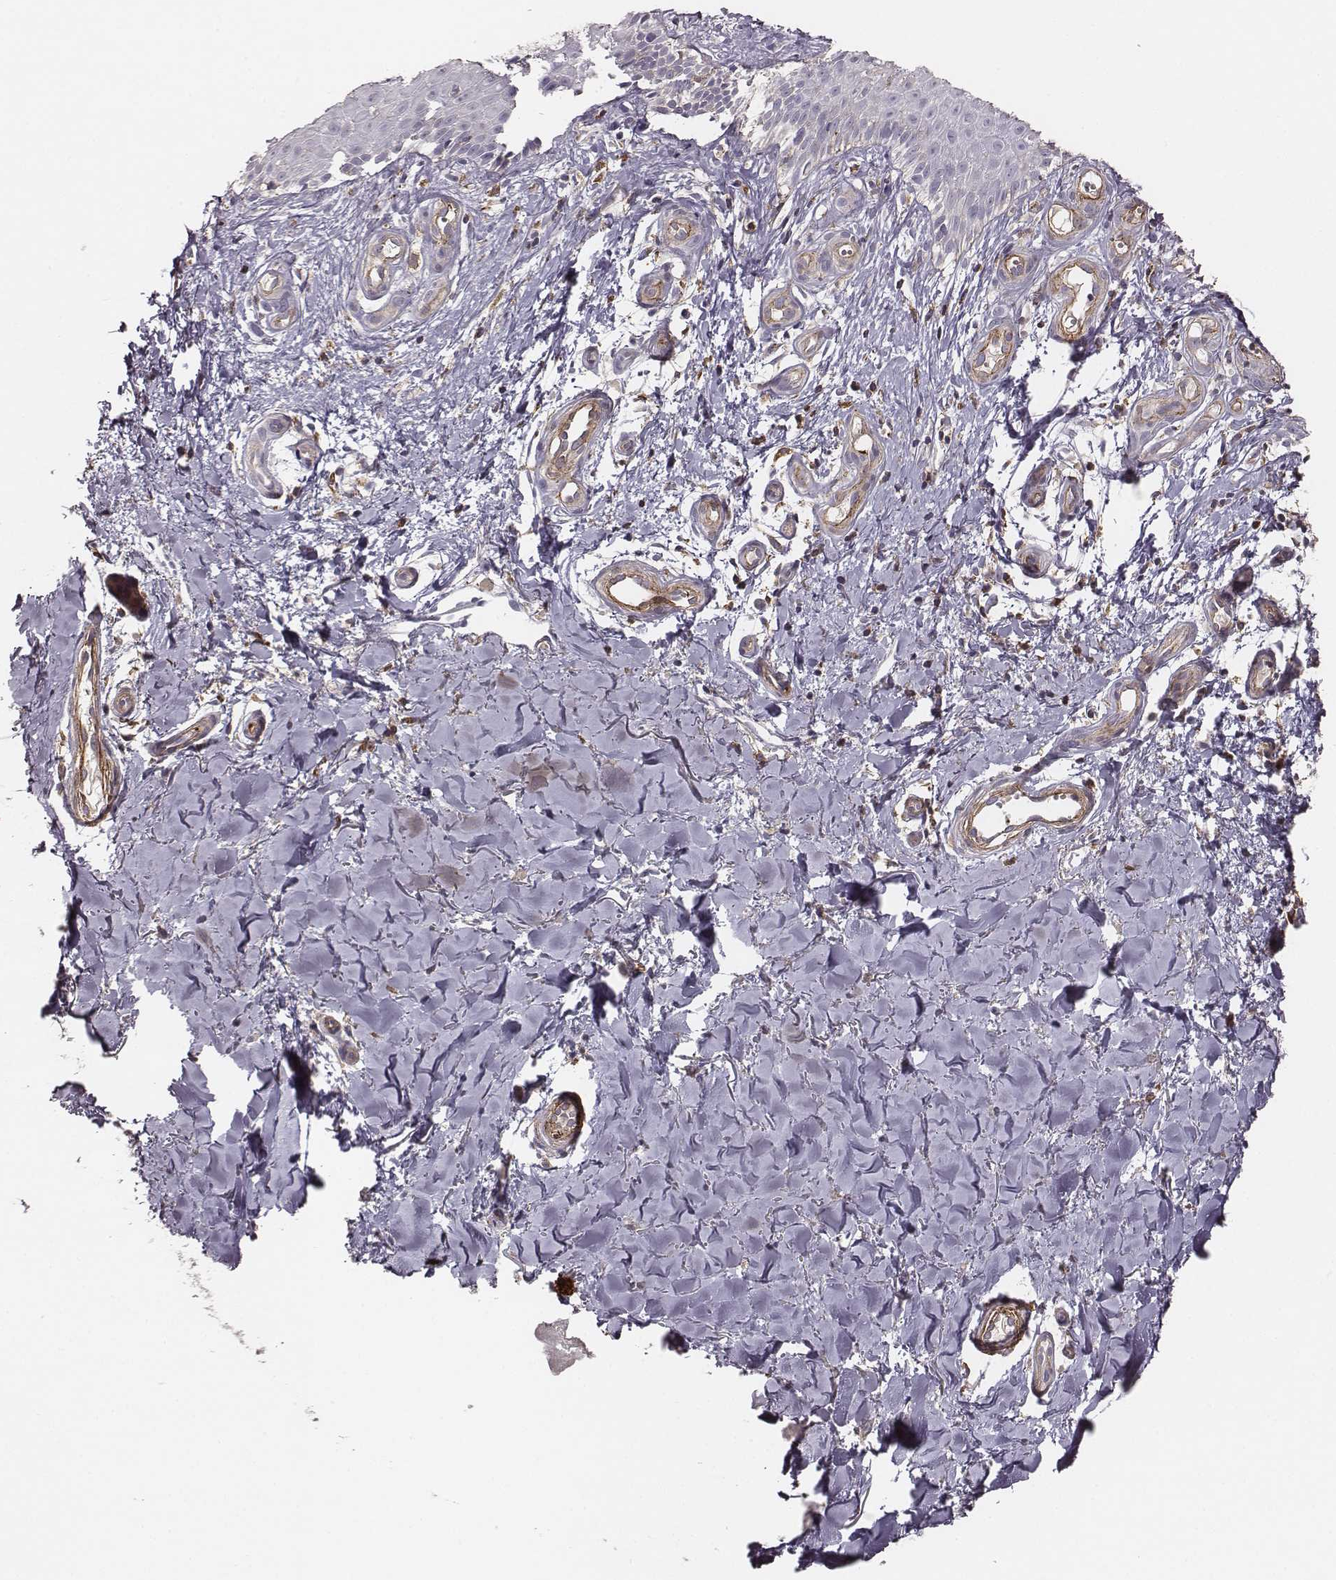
{"staining": {"intensity": "negative", "quantity": "none", "location": "none"}, "tissue": "melanoma", "cell_type": "Tumor cells", "image_type": "cancer", "snomed": [{"axis": "morphology", "description": "Malignant melanoma, NOS"}, {"axis": "topography", "description": "Skin"}], "caption": "This image is of melanoma stained with immunohistochemistry (IHC) to label a protein in brown with the nuclei are counter-stained blue. There is no expression in tumor cells.", "gene": "ZYX", "patient": {"sex": "female", "age": 53}}